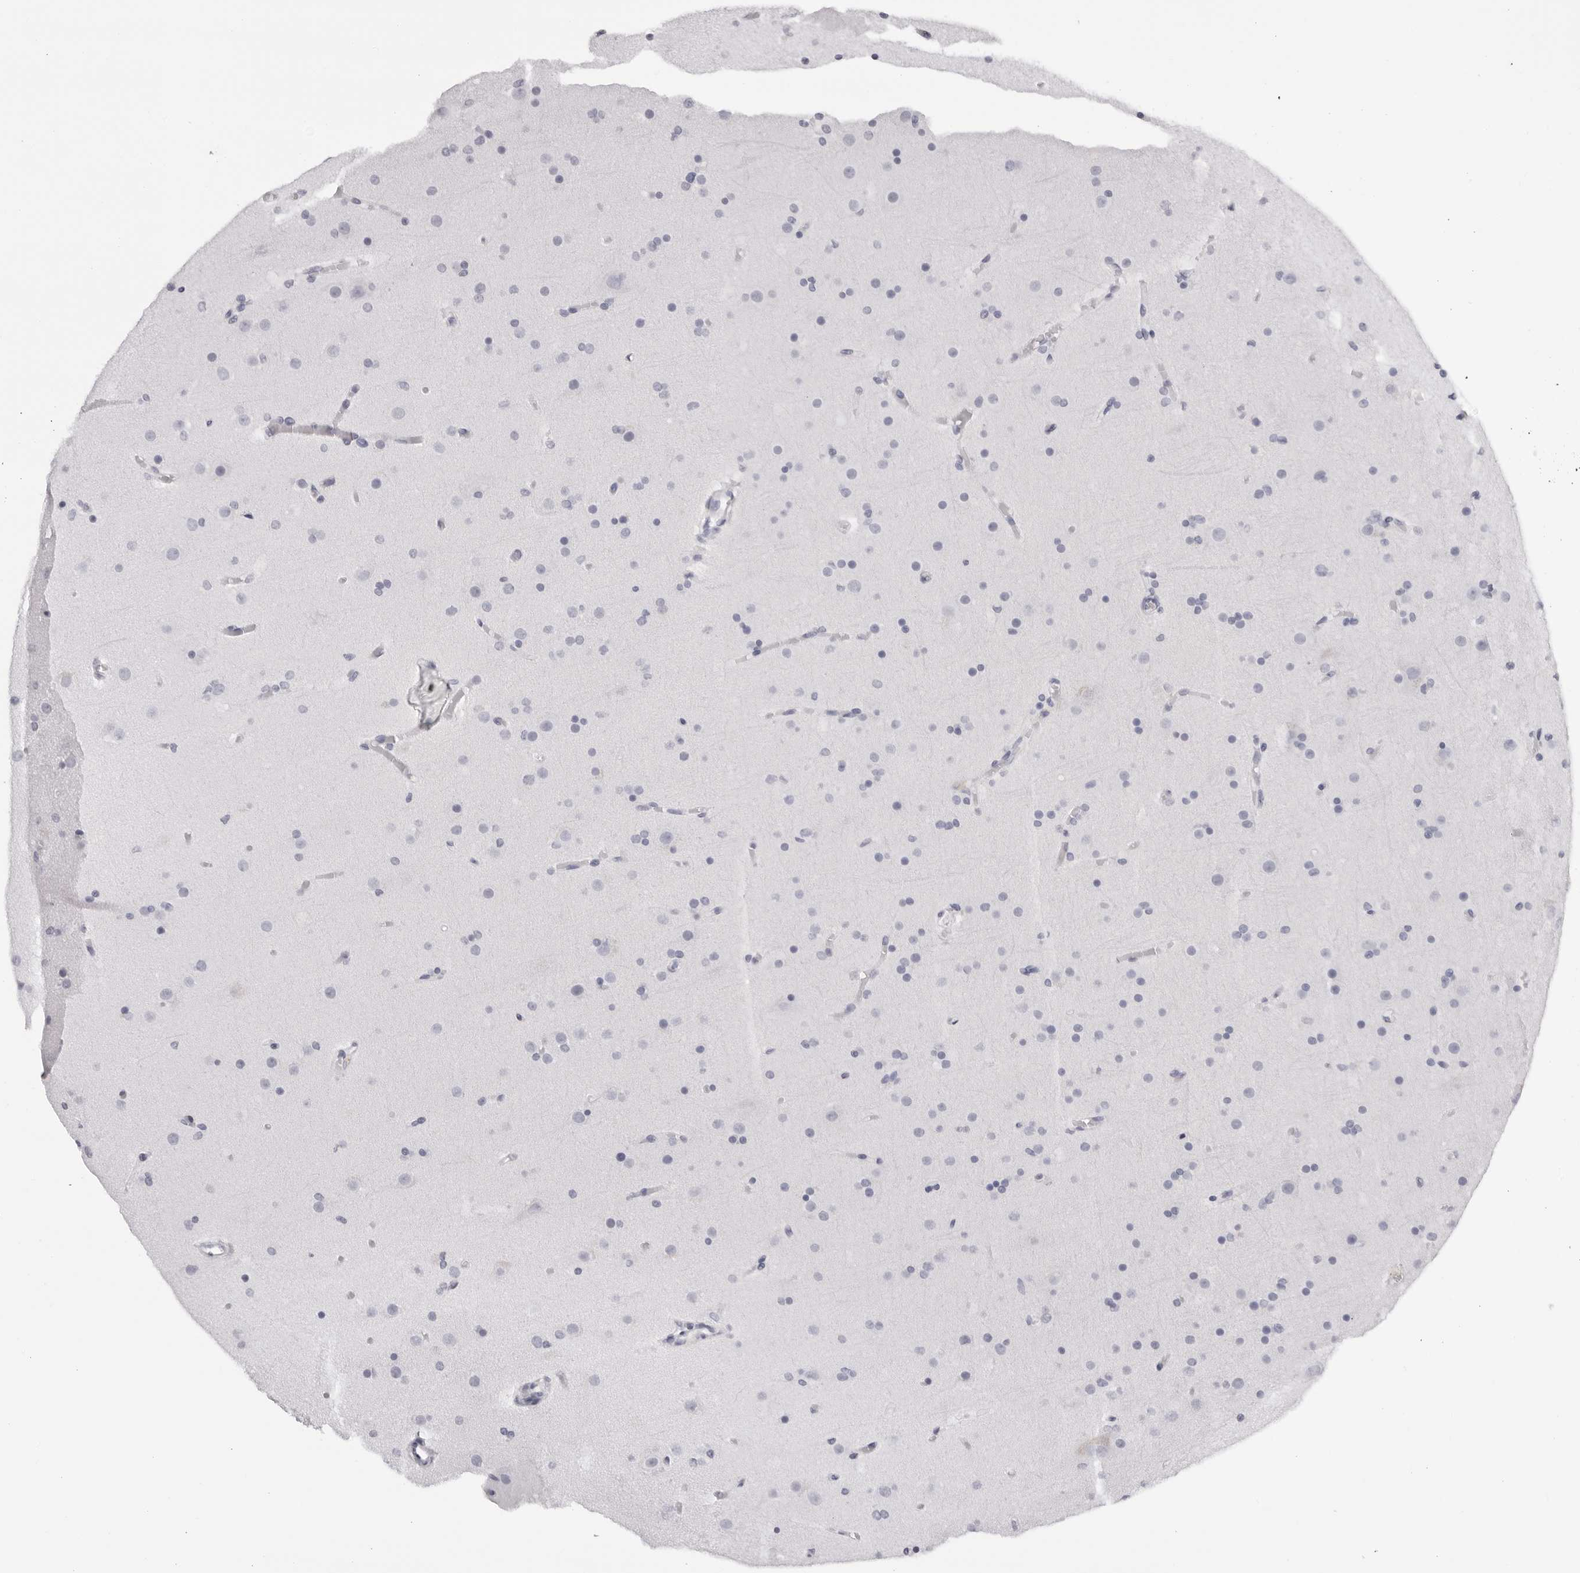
{"staining": {"intensity": "negative", "quantity": "none", "location": "none"}, "tissue": "glioma", "cell_type": "Tumor cells", "image_type": "cancer", "snomed": [{"axis": "morphology", "description": "Glioma, malignant, High grade"}, {"axis": "topography", "description": "Cerebral cortex"}], "caption": "DAB (3,3'-diaminobenzidine) immunohistochemical staining of glioma shows no significant expression in tumor cells.", "gene": "RHO", "patient": {"sex": "female", "age": 36}}